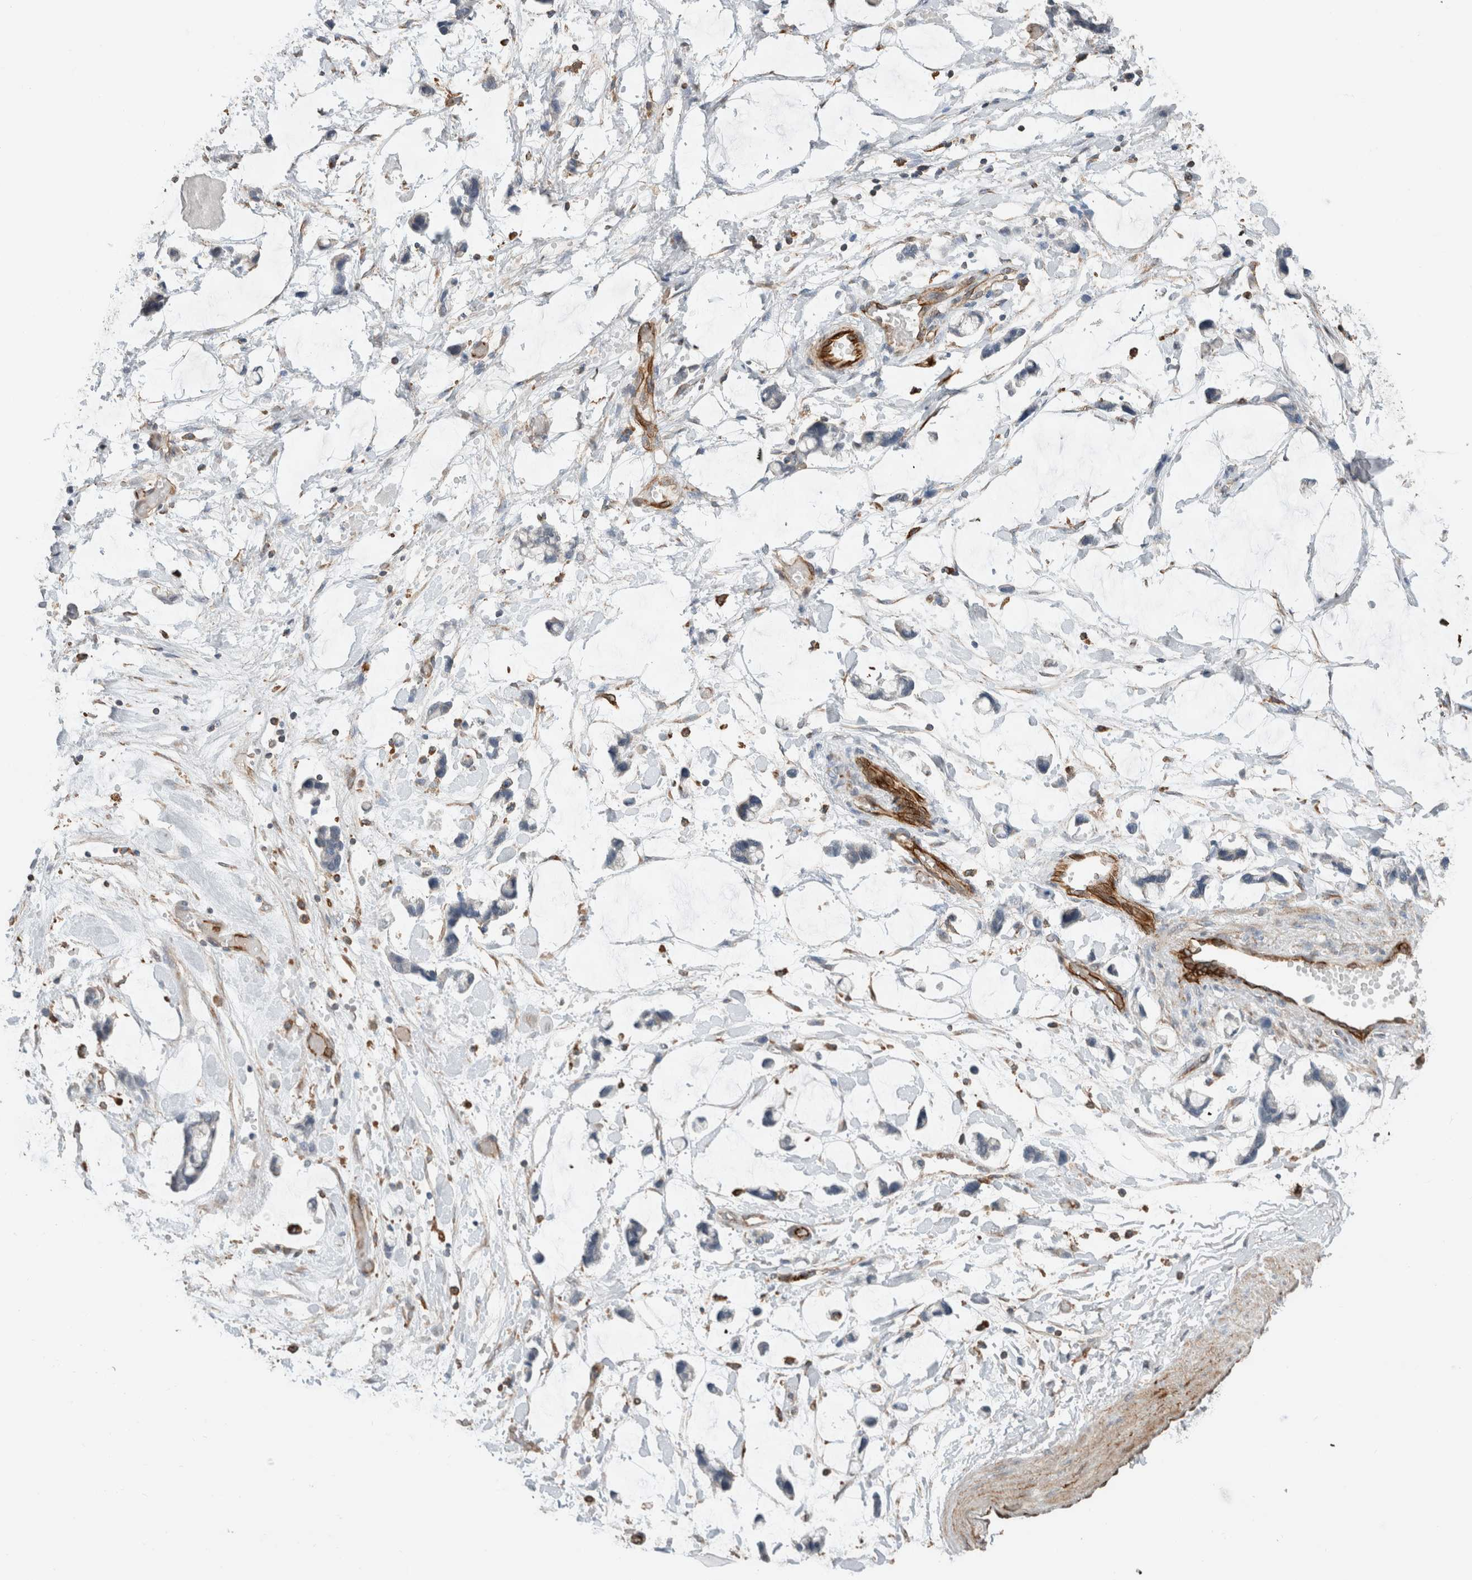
{"staining": {"intensity": "moderate", "quantity": "25%-75%", "location": "cytoplasmic/membranous"}, "tissue": "adipose tissue", "cell_type": "Adipocytes", "image_type": "normal", "snomed": [{"axis": "morphology", "description": "Normal tissue, NOS"}, {"axis": "morphology", "description": "Adenocarcinoma, NOS"}, {"axis": "topography", "description": "Colon"}, {"axis": "topography", "description": "Peripheral nerve tissue"}], "caption": "Unremarkable adipose tissue was stained to show a protein in brown. There is medium levels of moderate cytoplasmic/membranous positivity in approximately 25%-75% of adipocytes. The protein is shown in brown color, while the nuclei are stained blue.", "gene": "LY86", "patient": {"sex": "male", "age": 14}}